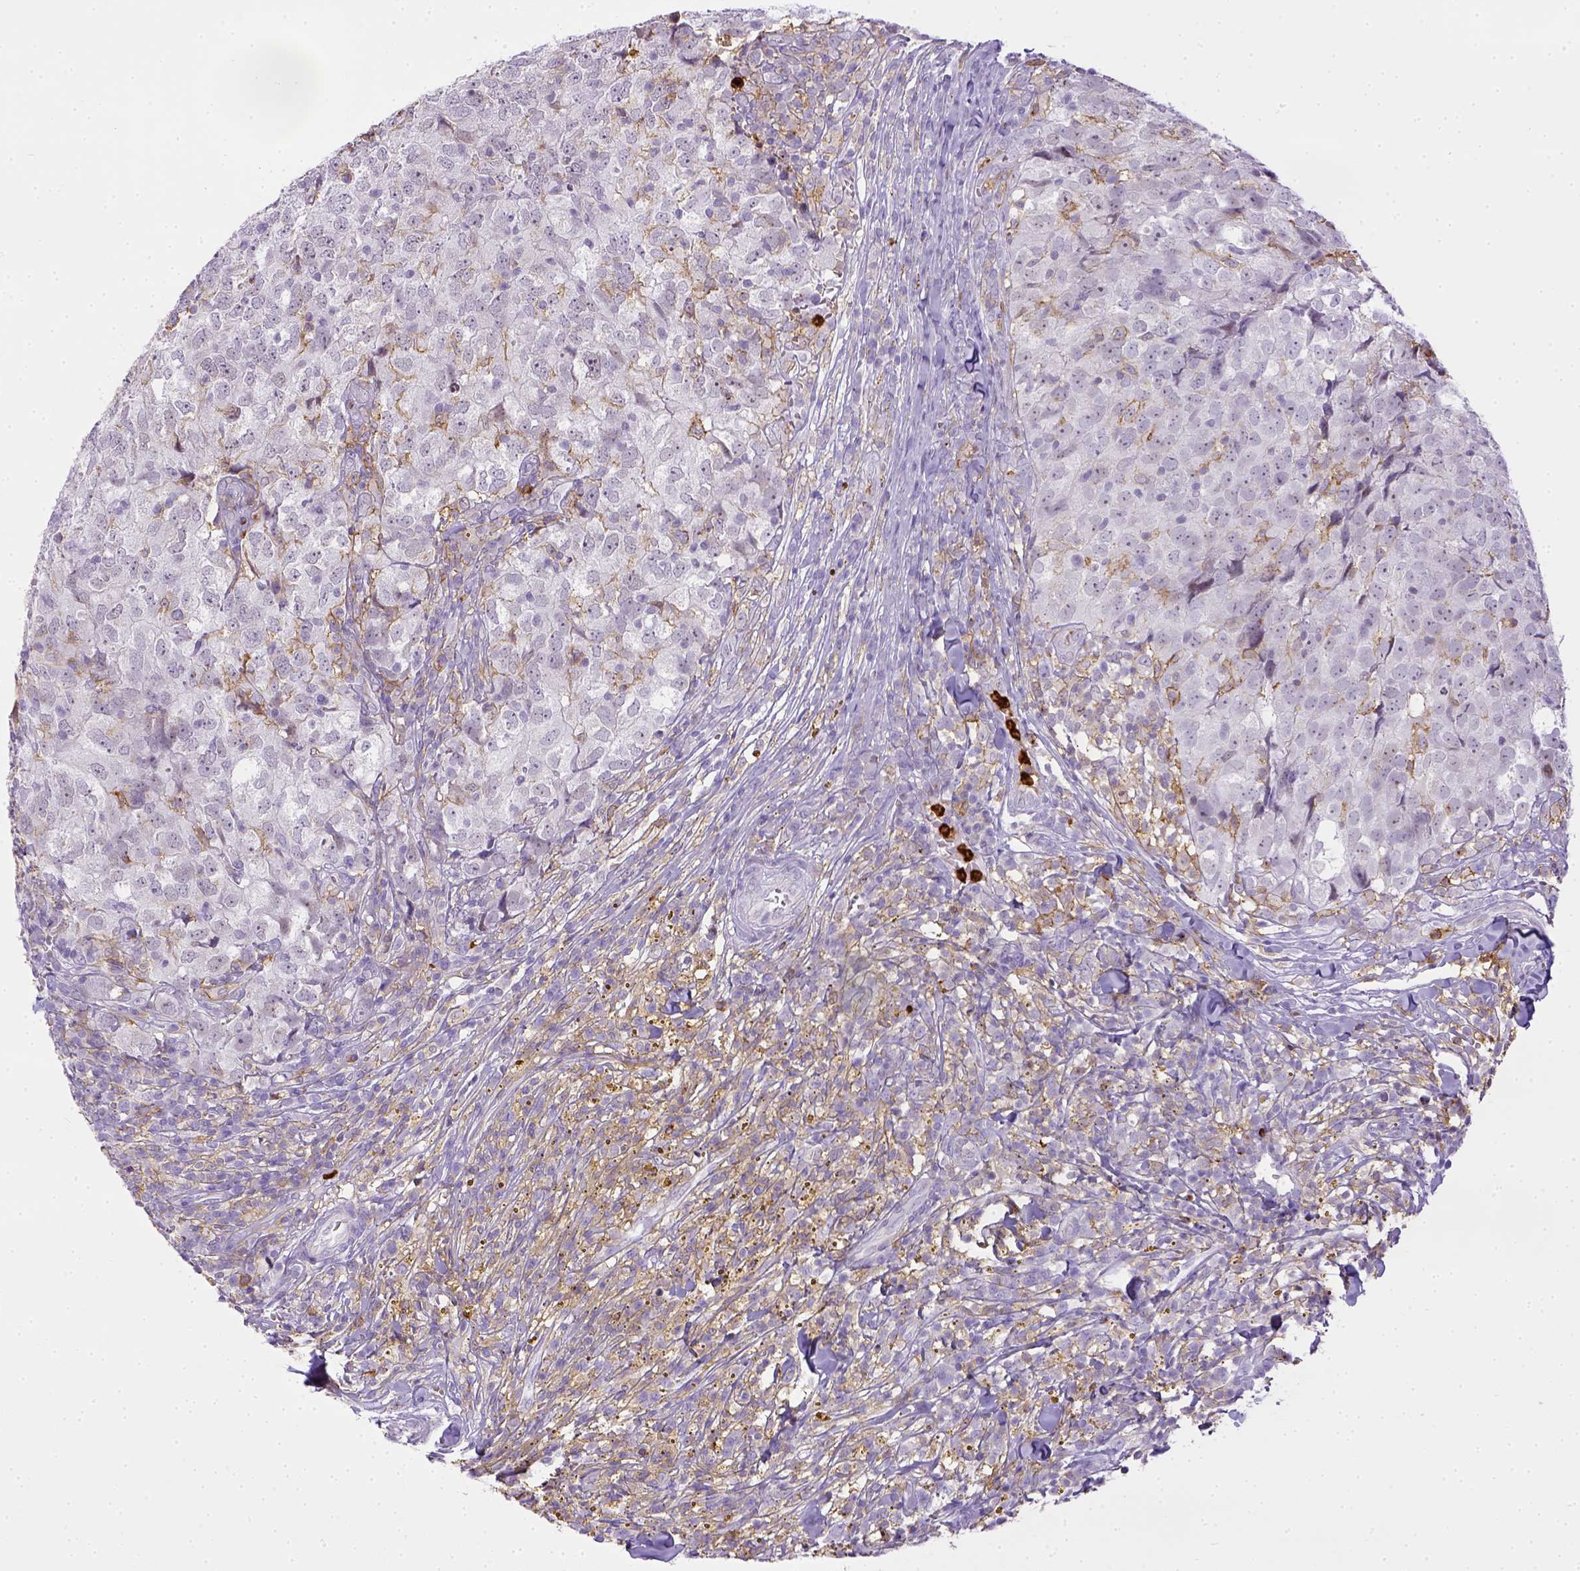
{"staining": {"intensity": "negative", "quantity": "none", "location": "none"}, "tissue": "breast cancer", "cell_type": "Tumor cells", "image_type": "cancer", "snomed": [{"axis": "morphology", "description": "Duct carcinoma"}, {"axis": "topography", "description": "Breast"}], "caption": "There is no significant expression in tumor cells of intraductal carcinoma (breast).", "gene": "ITGAM", "patient": {"sex": "female", "age": 30}}